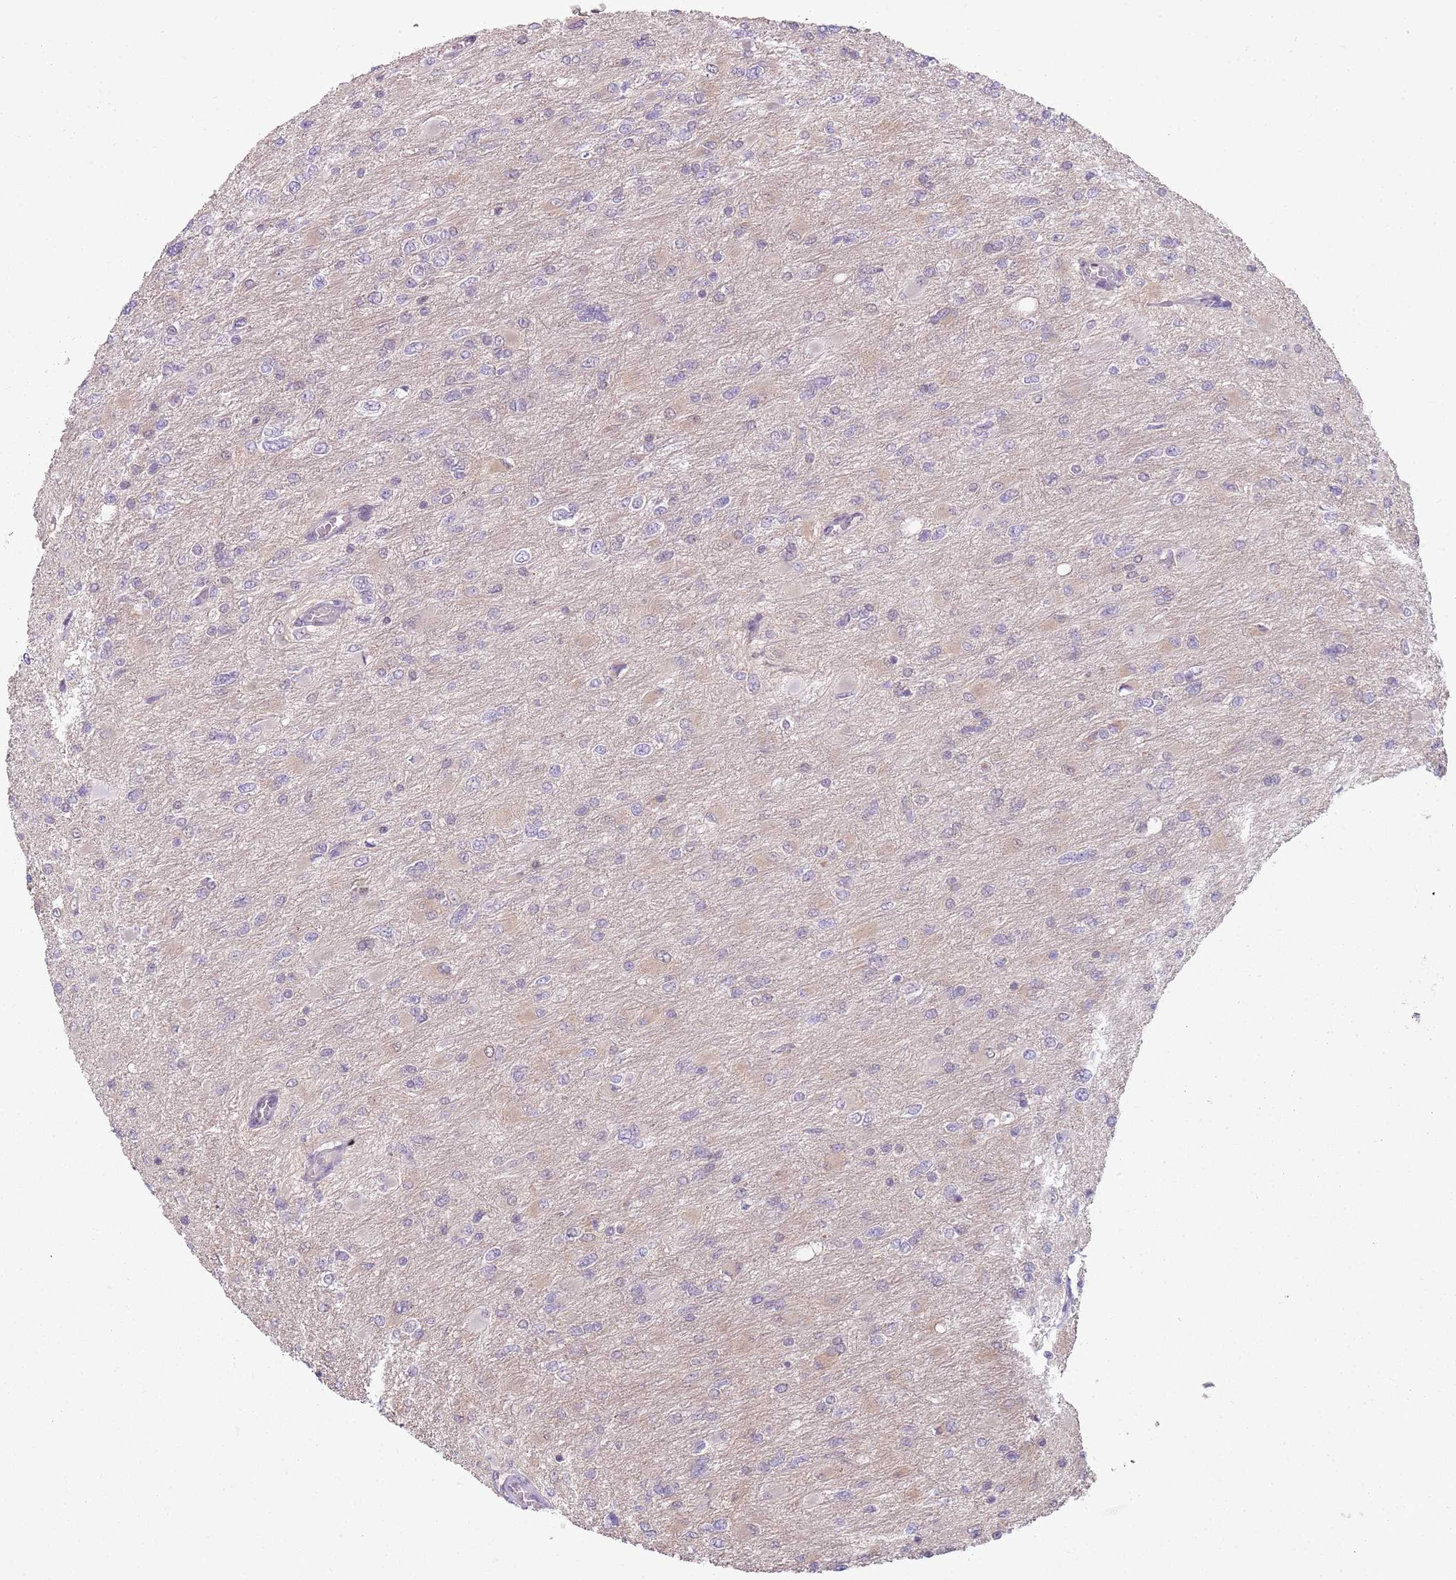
{"staining": {"intensity": "negative", "quantity": "none", "location": "none"}, "tissue": "glioma", "cell_type": "Tumor cells", "image_type": "cancer", "snomed": [{"axis": "morphology", "description": "Glioma, malignant, High grade"}, {"axis": "topography", "description": "Cerebral cortex"}], "caption": "Immunohistochemical staining of malignant glioma (high-grade) exhibits no significant staining in tumor cells.", "gene": "SMARCAL1", "patient": {"sex": "female", "age": 36}}